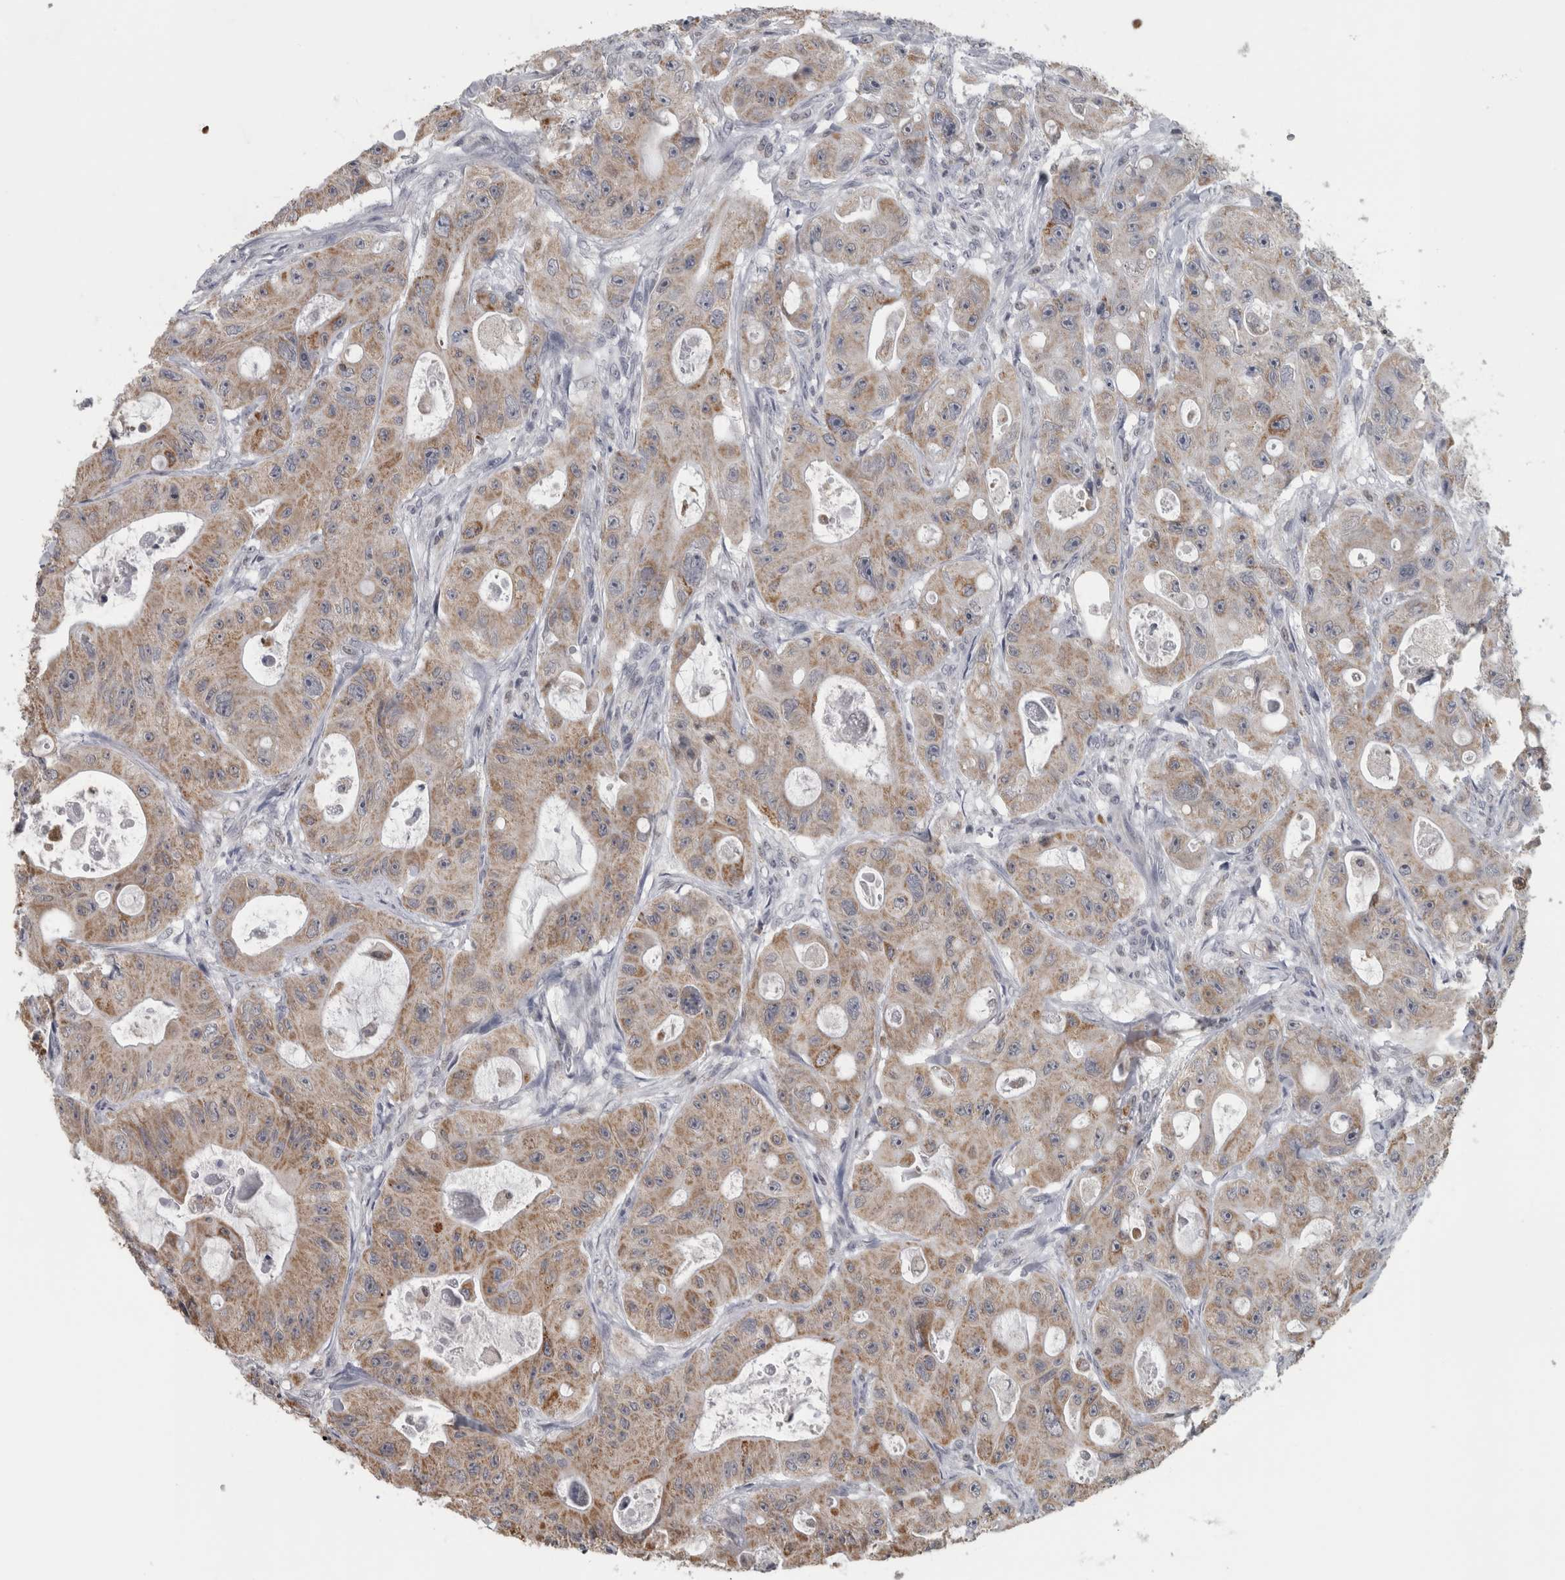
{"staining": {"intensity": "moderate", "quantity": ">75%", "location": "cytoplasmic/membranous"}, "tissue": "colorectal cancer", "cell_type": "Tumor cells", "image_type": "cancer", "snomed": [{"axis": "morphology", "description": "Adenocarcinoma, NOS"}, {"axis": "topography", "description": "Colon"}], "caption": "About >75% of tumor cells in colorectal cancer show moderate cytoplasmic/membranous protein staining as visualized by brown immunohistochemical staining.", "gene": "OR2K2", "patient": {"sex": "female", "age": 46}}